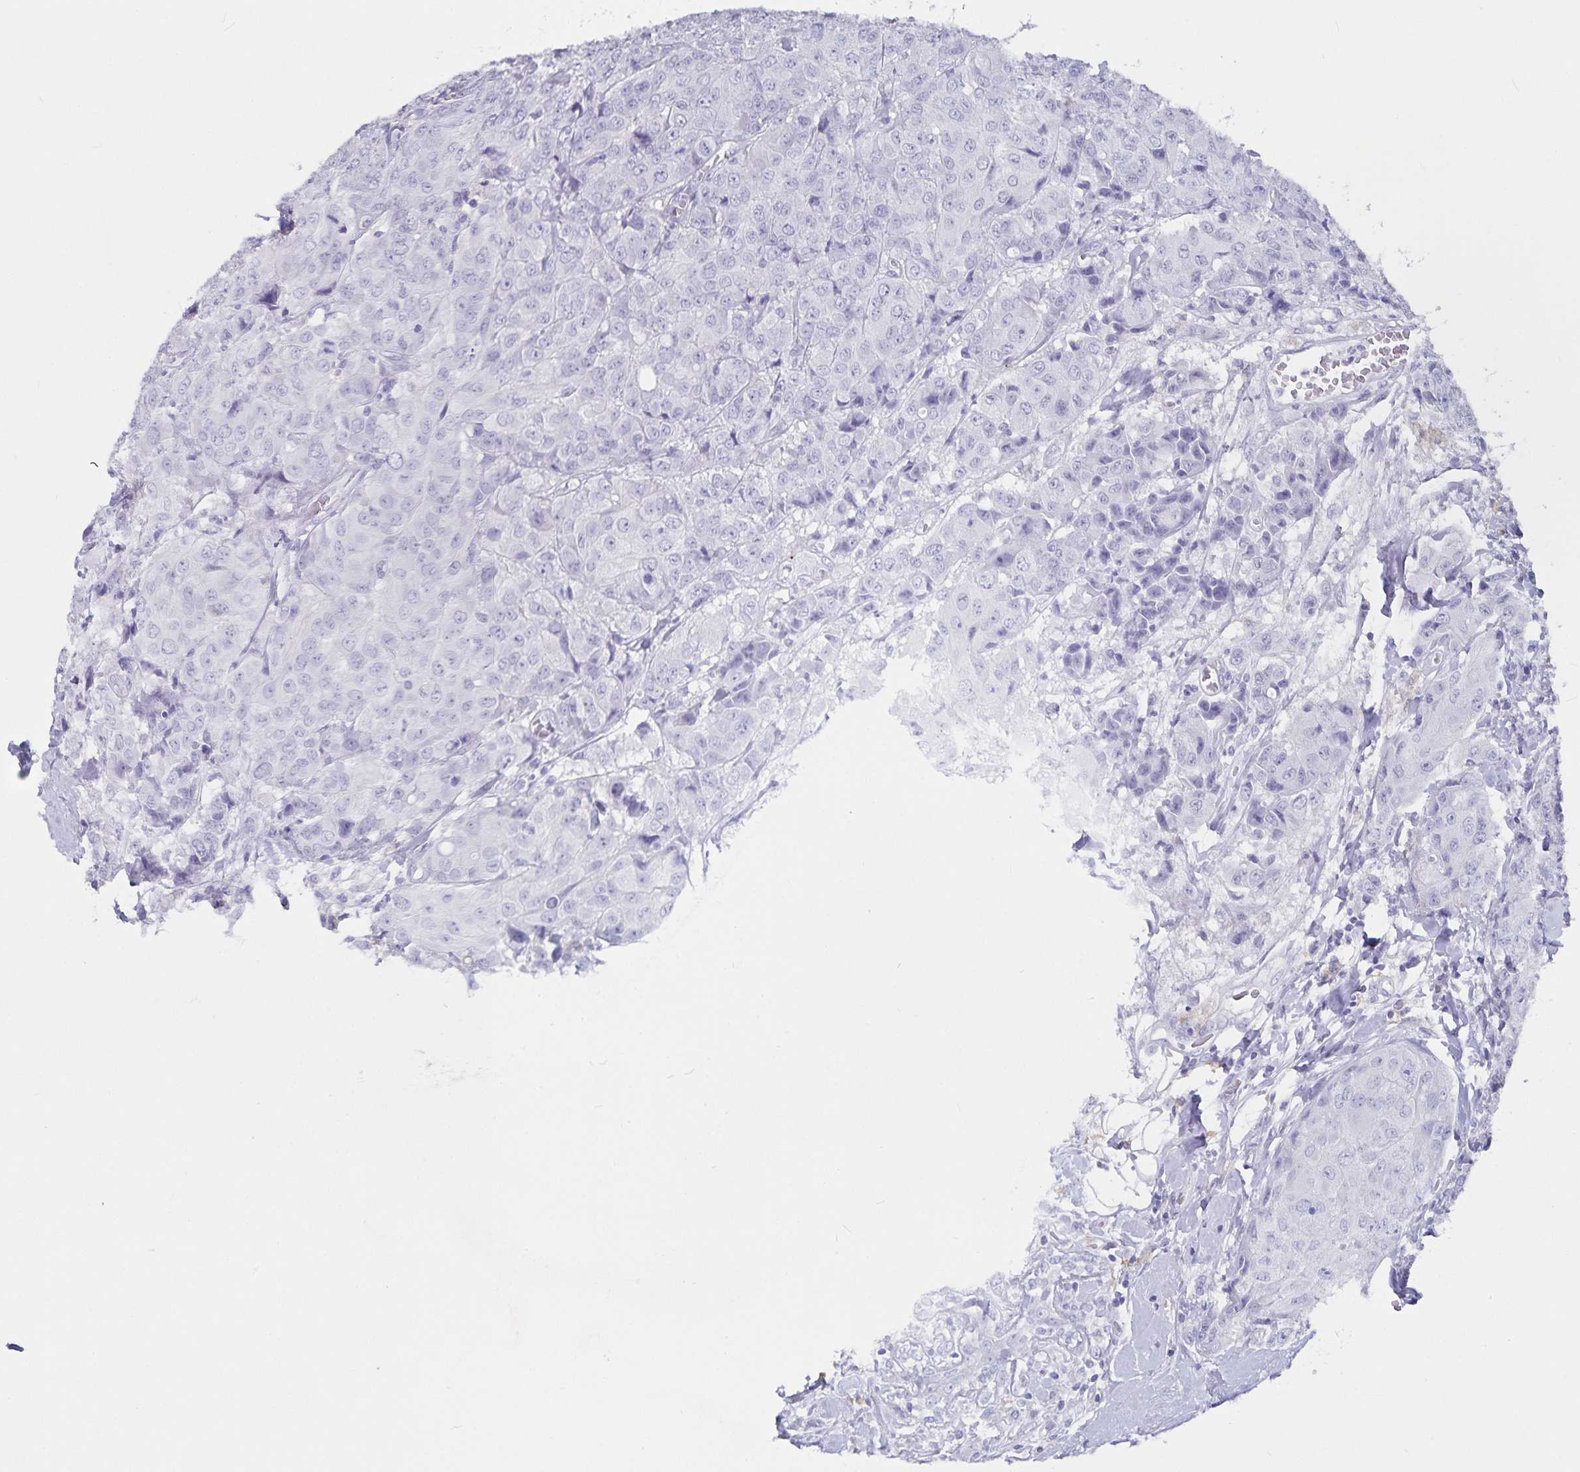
{"staining": {"intensity": "negative", "quantity": "none", "location": "none"}, "tissue": "breast cancer", "cell_type": "Tumor cells", "image_type": "cancer", "snomed": [{"axis": "morphology", "description": "Duct carcinoma"}, {"axis": "topography", "description": "Breast"}], "caption": "Tumor cells show no significant staining in breast cancer (invasive ductal carcinoma). (DAB (3,3'-diaminobenzidine) immunohistochemistry (IHC) visualized using brightfield microscopy, high magnification).", "gene": "PLAC1", "patient": {"sex": "female", "age": 43}}